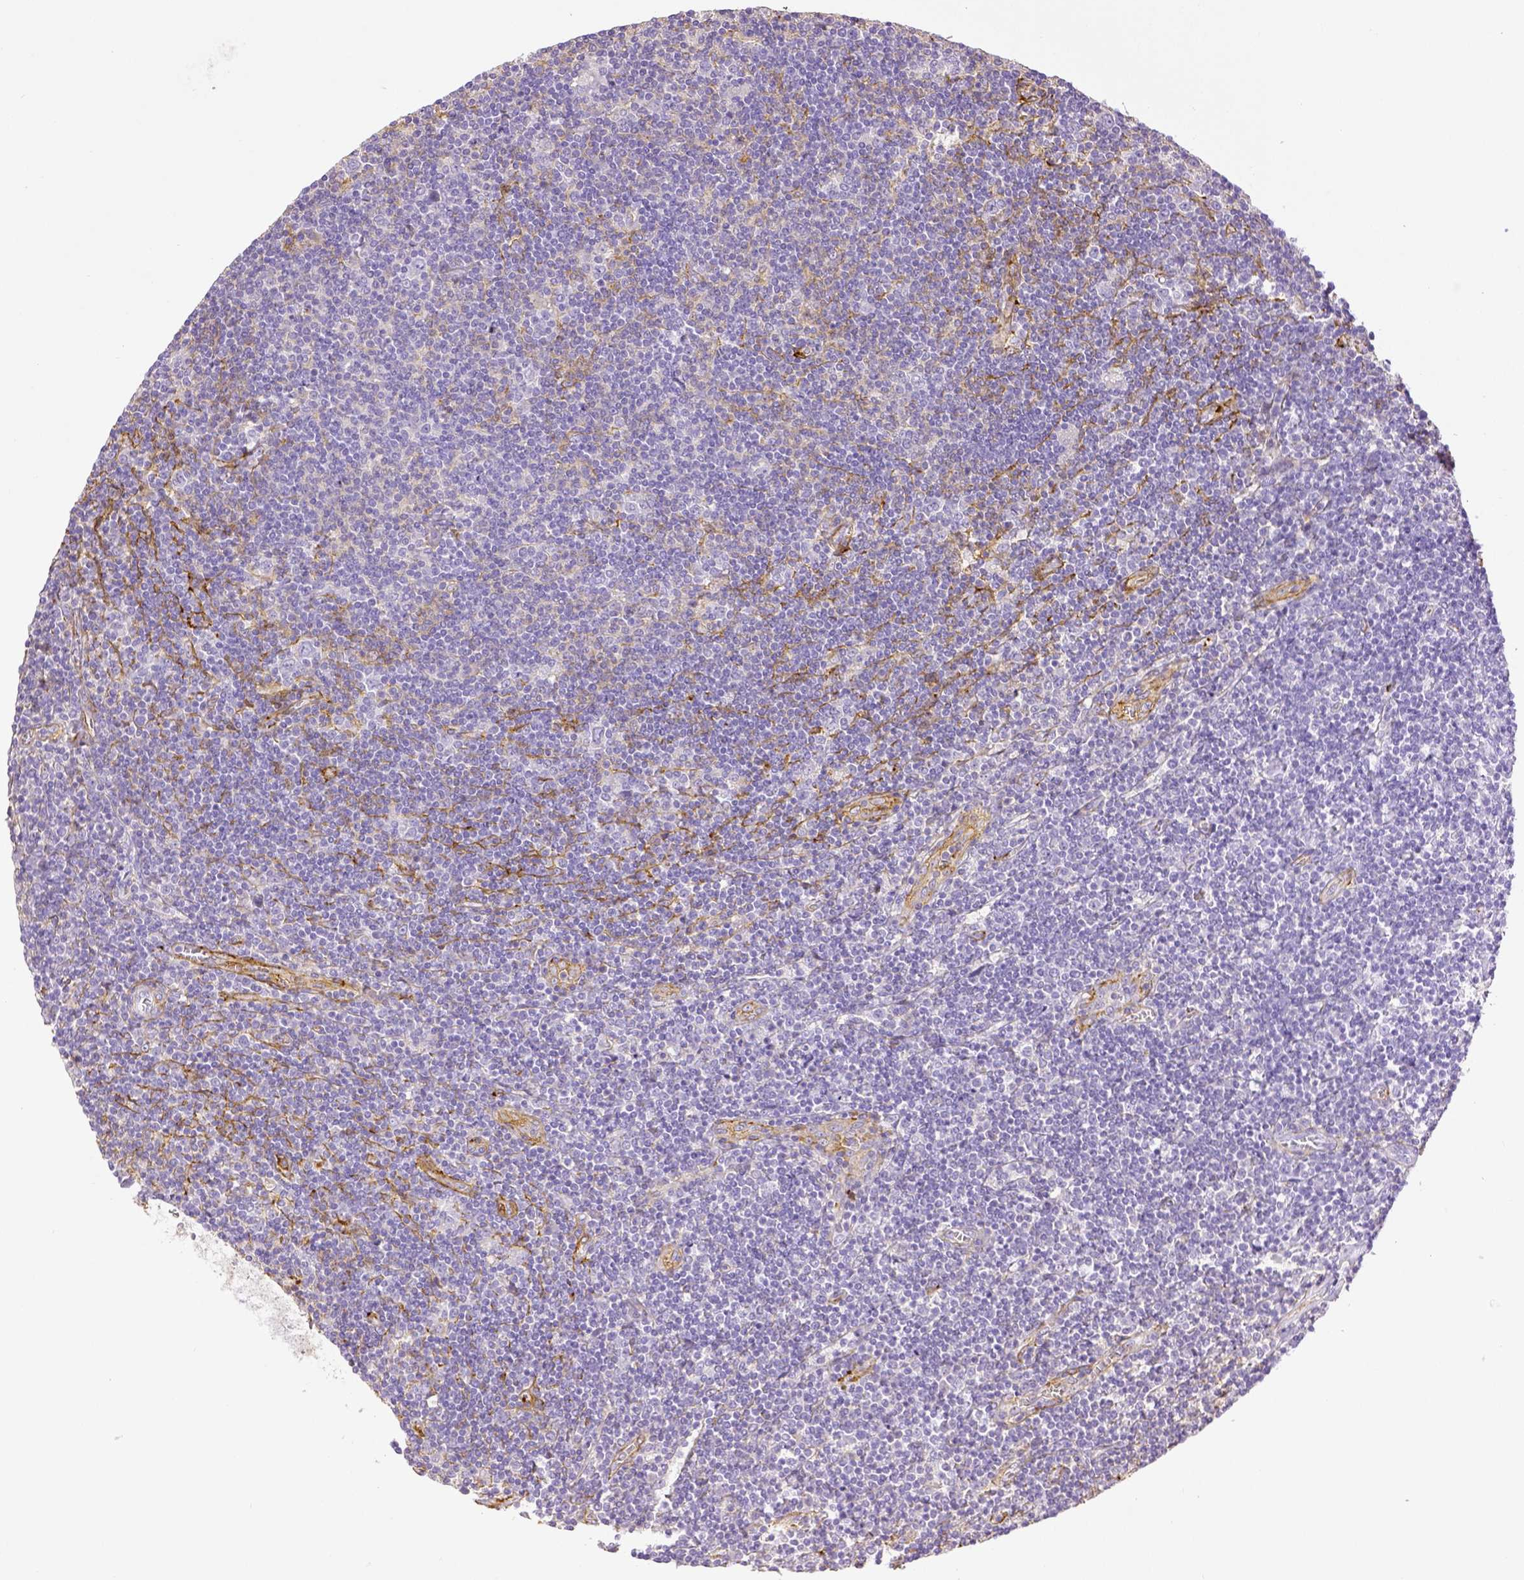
{"staining": {"intensity": "negative", "quantity": "none", "location": "none"}, "tissue": "lymphoma", "cell_type": "Tumor cells", "image_type": "cancer", "snomed": [{"axis": "morphology", "description": "Hodgkin's disease, NOS"}, {"axis": "topography", "description": "Lymph node"}], "caption": "The image reveals no staining of tumor cells in Hodgkin's disease.", "gene": "THY1", "patient": {"sex": "male", "age": 40}}